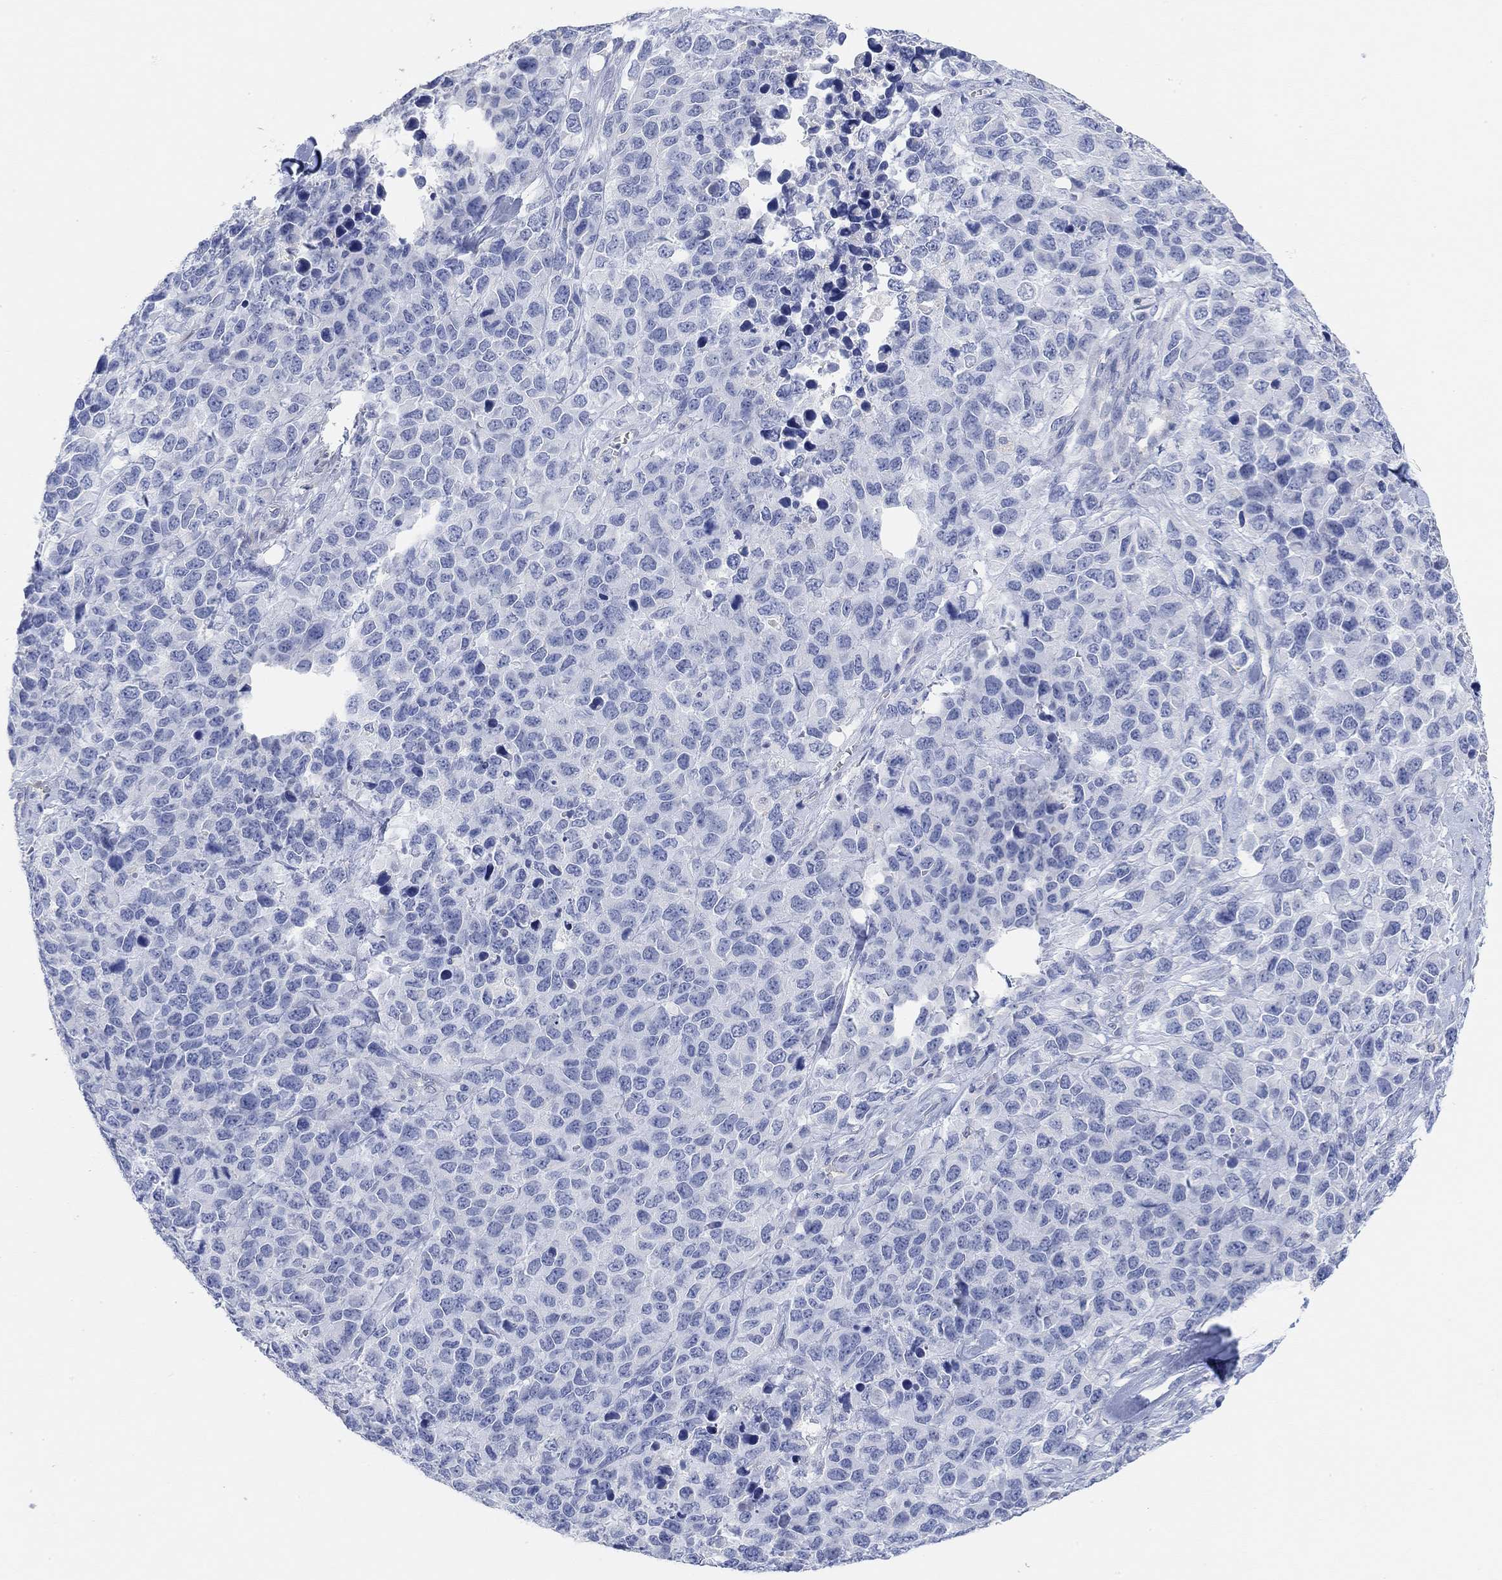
{"staining": {"intensity": "negative", "quantity": "none", "location": "none"}, "tissue": "melanoma", "cell_type": "Tumor cells", "image_type": "cancer", "snomed": [{"axis": "morphology", "description": "Malignant melanoma, Metastatic site"}, {"axis": "topography", "description": "Skin"}], "caption": "An immunohistochemistry (IHC) photomicrograph of melanoma is shown. There is no staining in tumor cells of melanoma.", "gene": "VAT1L", "patient": {"sex": "male", "age": 84}}